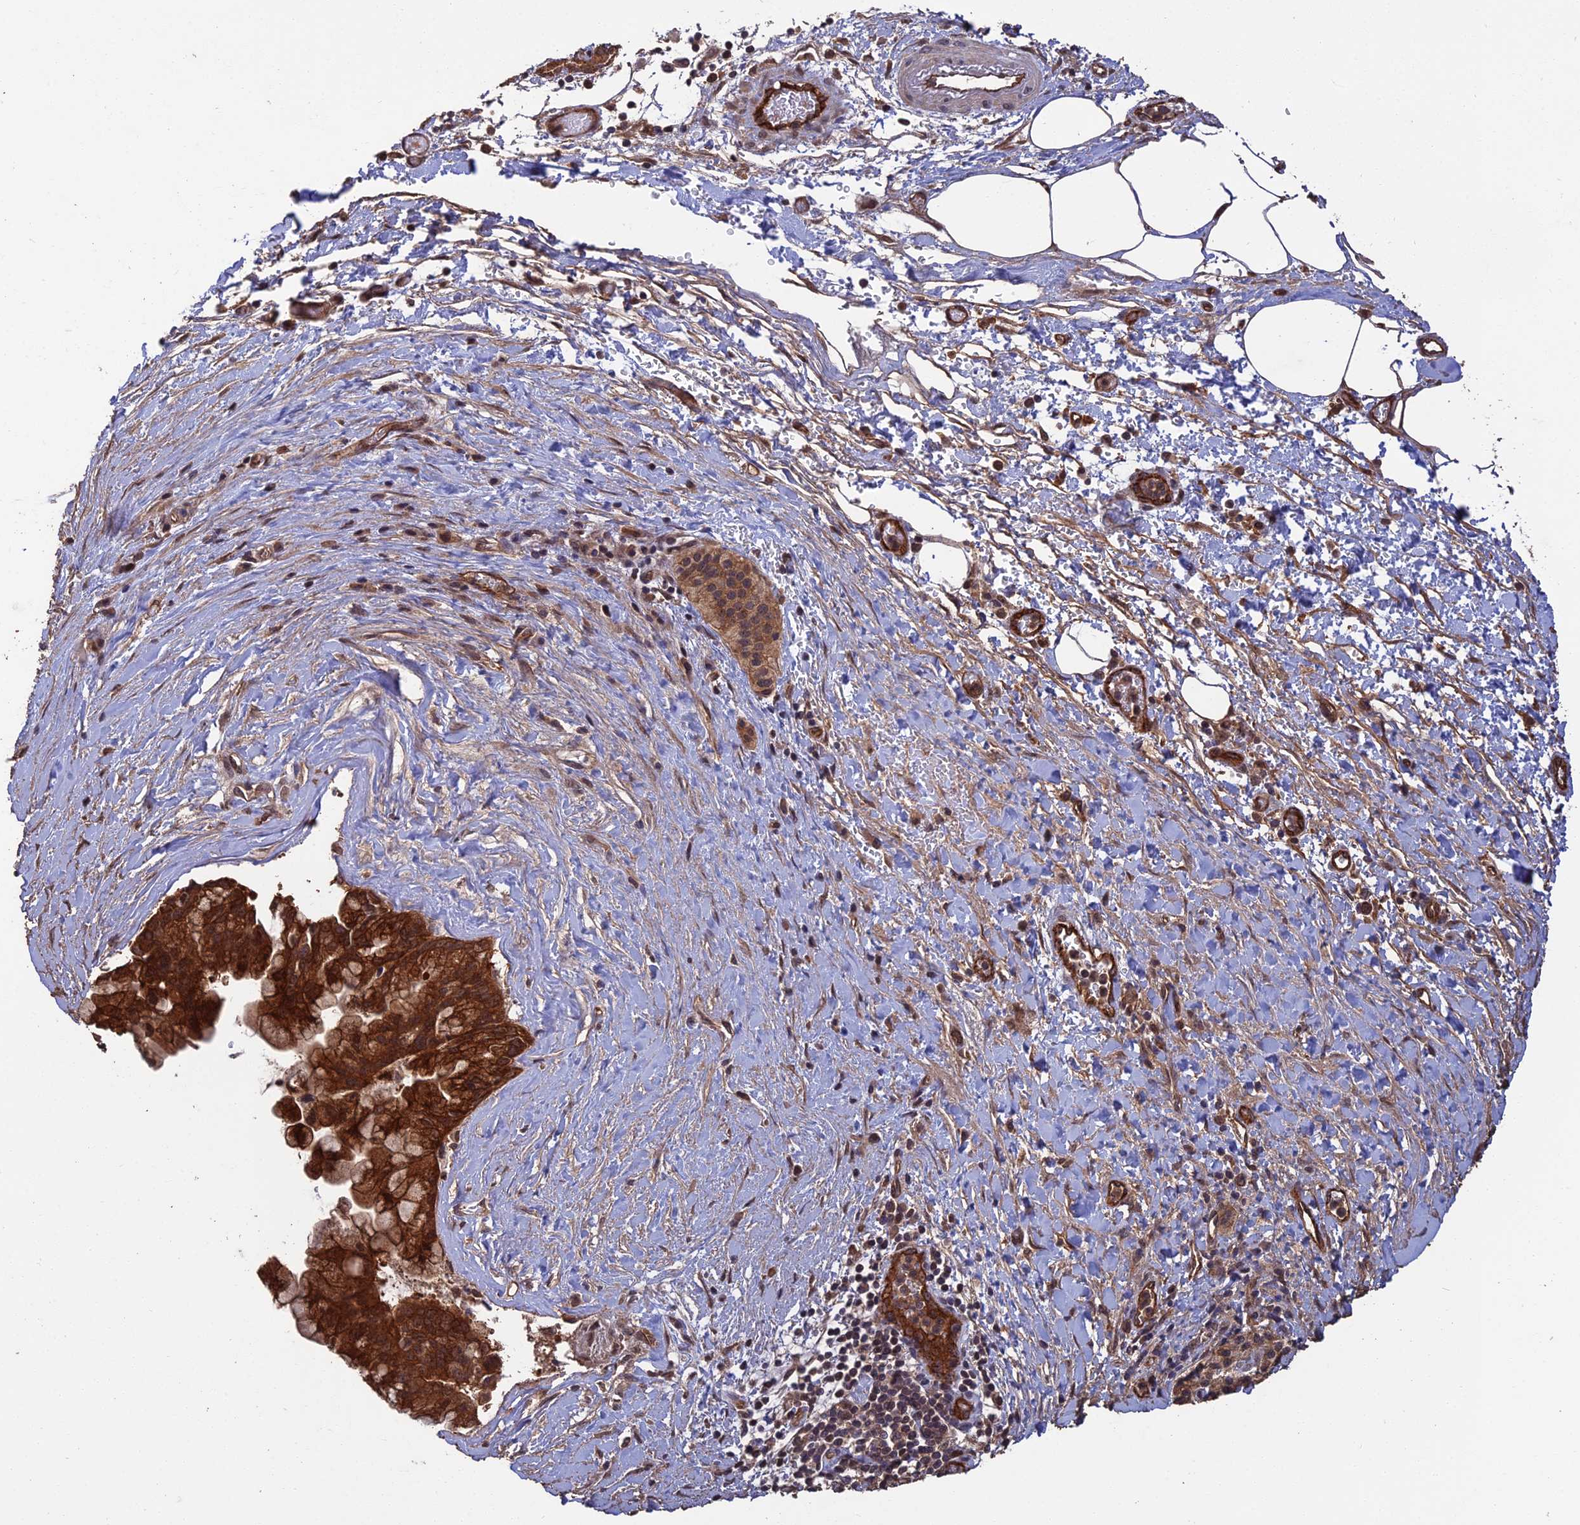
{"staining": {"intensity": "strong", "quantity": ">75%", "location": "cytoplasmic/membranous"}, "tissue": "pancreatic cancer", "cell_type": "Tumor cells", "image_type": "cancer", "snomed": [{"axis": "morphology", "description": "Adenocarcinoma, NOS"}, {"axis": "topography", "description": "Pancreas"}], "caption": "Pancreatic adenocarcinoma tissue shows strong cytoplasmic/membranous positivity in about >75% of tumor cells", "gene": "RALGAPA2", "patient": {"sex": "male", "age": 73}}